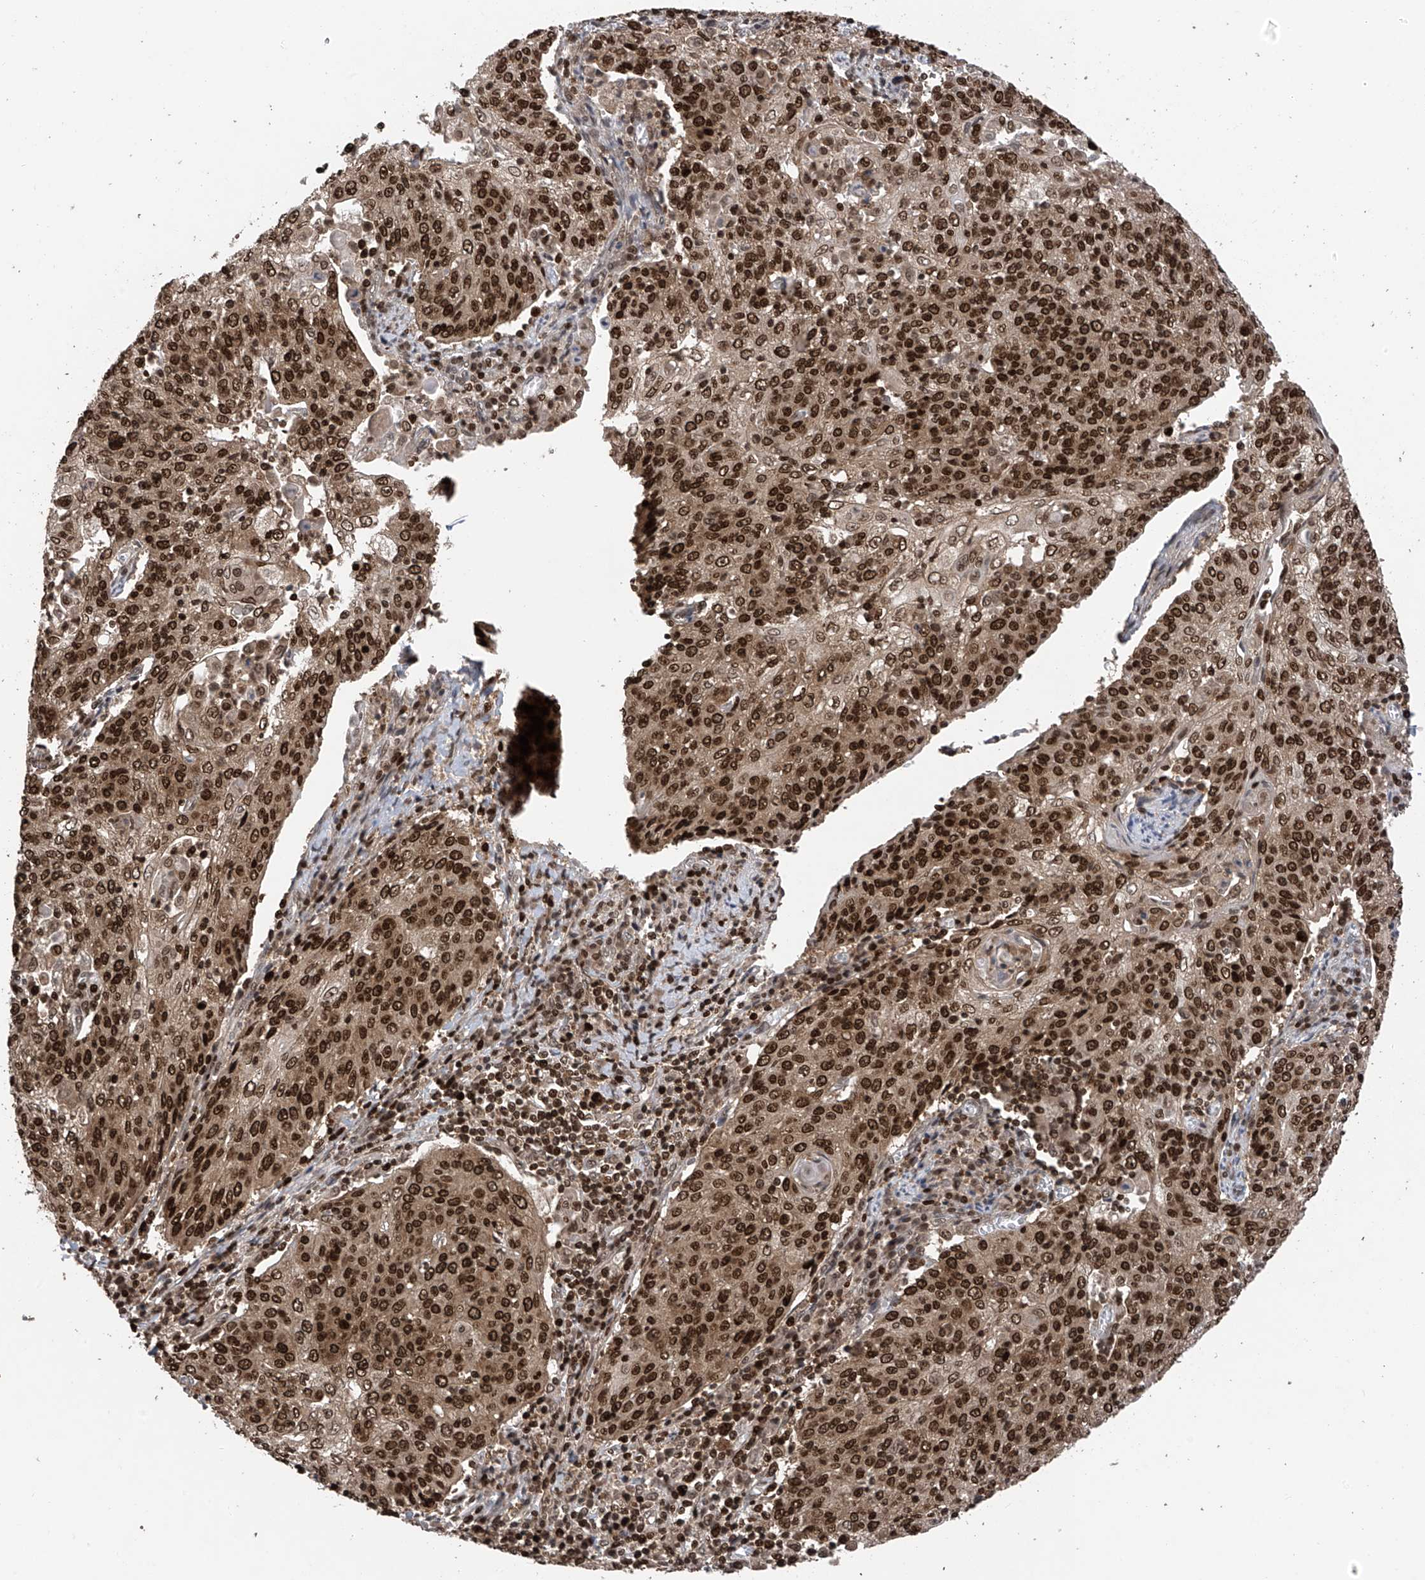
{"staining": {"intensity": "strong", "quantity": ">75%", "location": "nuclear"}, "tissue": "cervical cancer", "cell_type": "Tumor cells", "image_type": "cancer", "snomed": [{"axis": "morphology", "description": "Squamous cell carcinoma, NOS"}, {"axis": "topography", "description": "Cervix"}], "caption": "Cervical cancer (squamous cell carcinoma) stained with a brown dye exhibits strong nuclear positive positivity in about >75% of tumor cells.", "gene": "DNAJC9", "patient": {"sex": "female", "age": 48}}